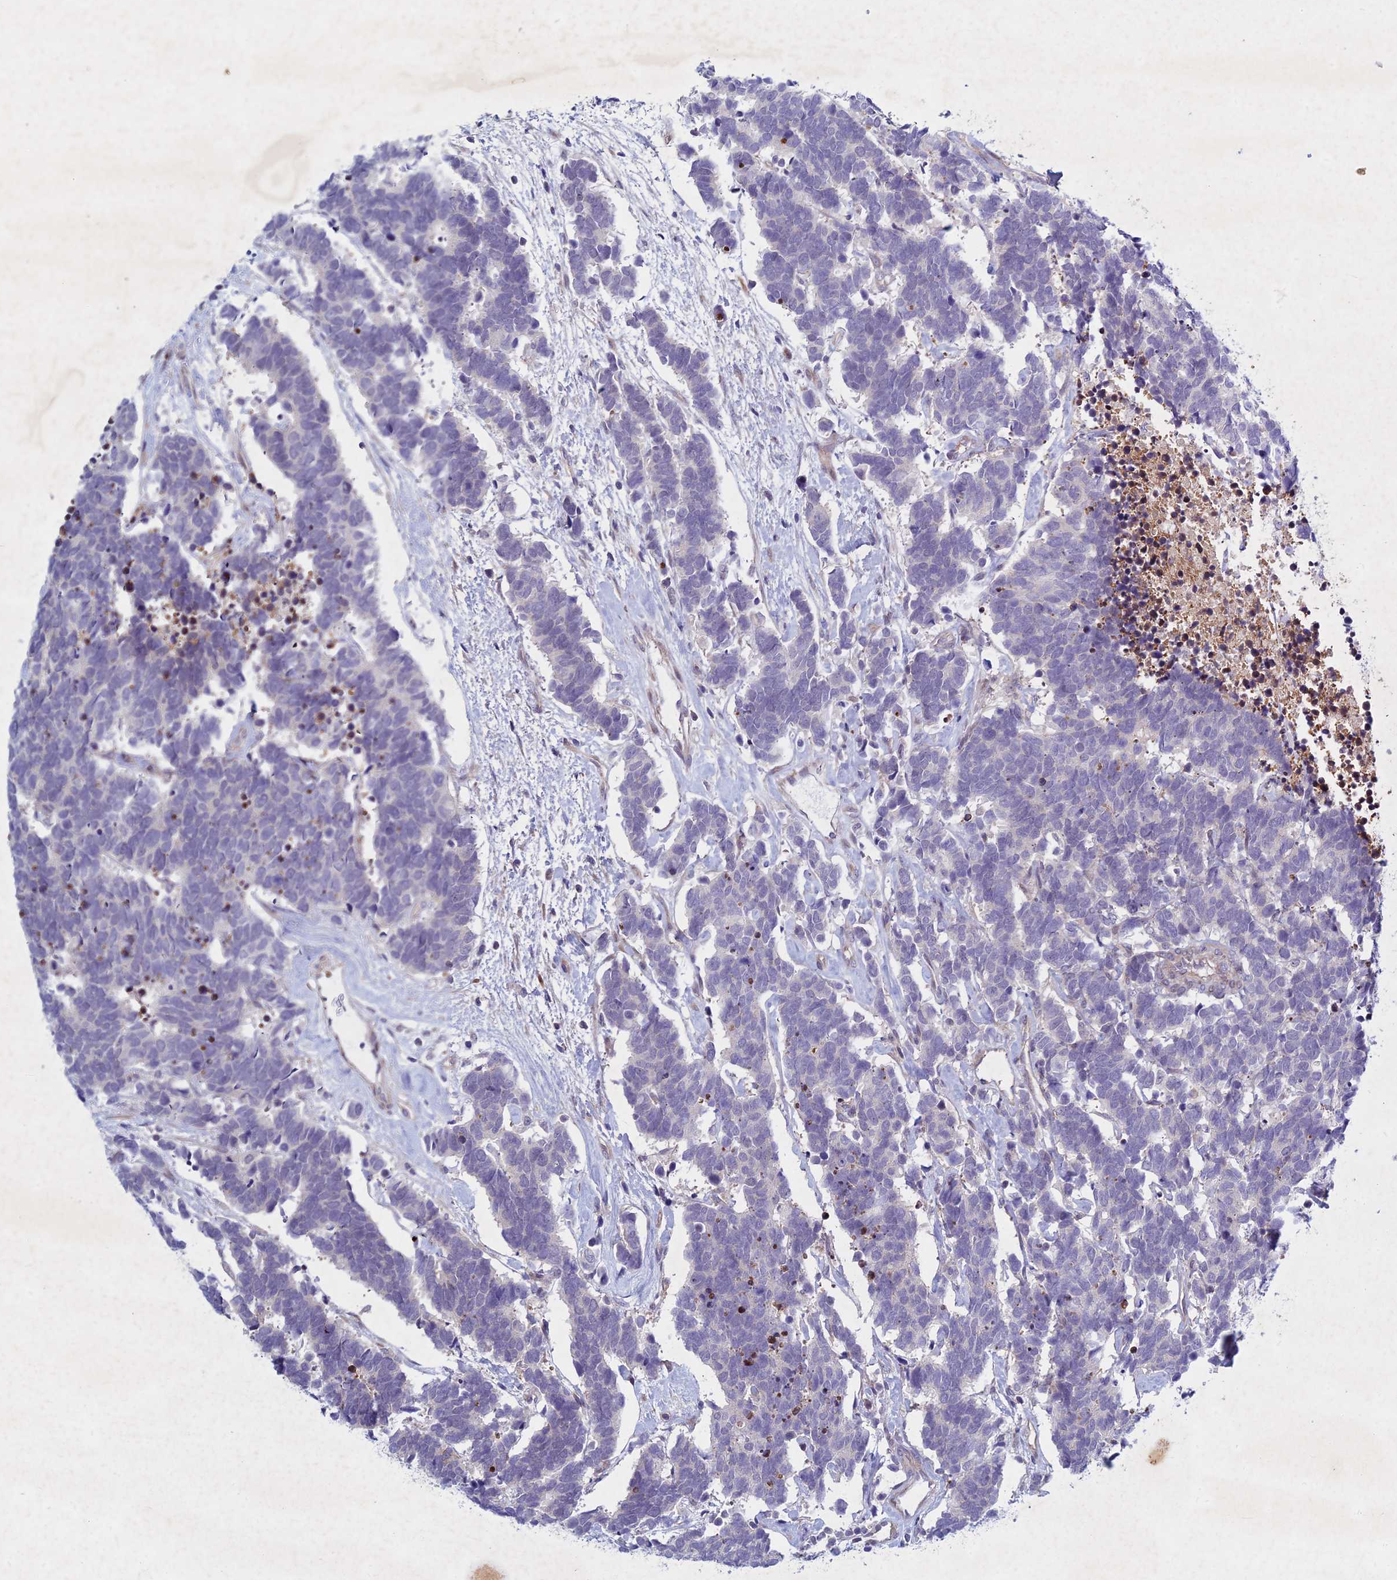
{"staining": {"intensity": "negative", "quantity": "none", "location": "none"}, "tissue": "carcinoid", "cell_type": "Tumor cells", "image_type": "cancer", "snomed": [{"axis": "morphology", "description": "Carcinoma, NOS"}, {"axis": "morphology", "description": "Carcinoid, malignant, NOS"}, {"axis": "topography", "description": "Urinary bladder"}], "caption": "Histopathology image shows no significant protein positivity in tumor cells of carcinoid.", "gene": "PTHLH", "patient": {"sex": "male", "age": 57}}